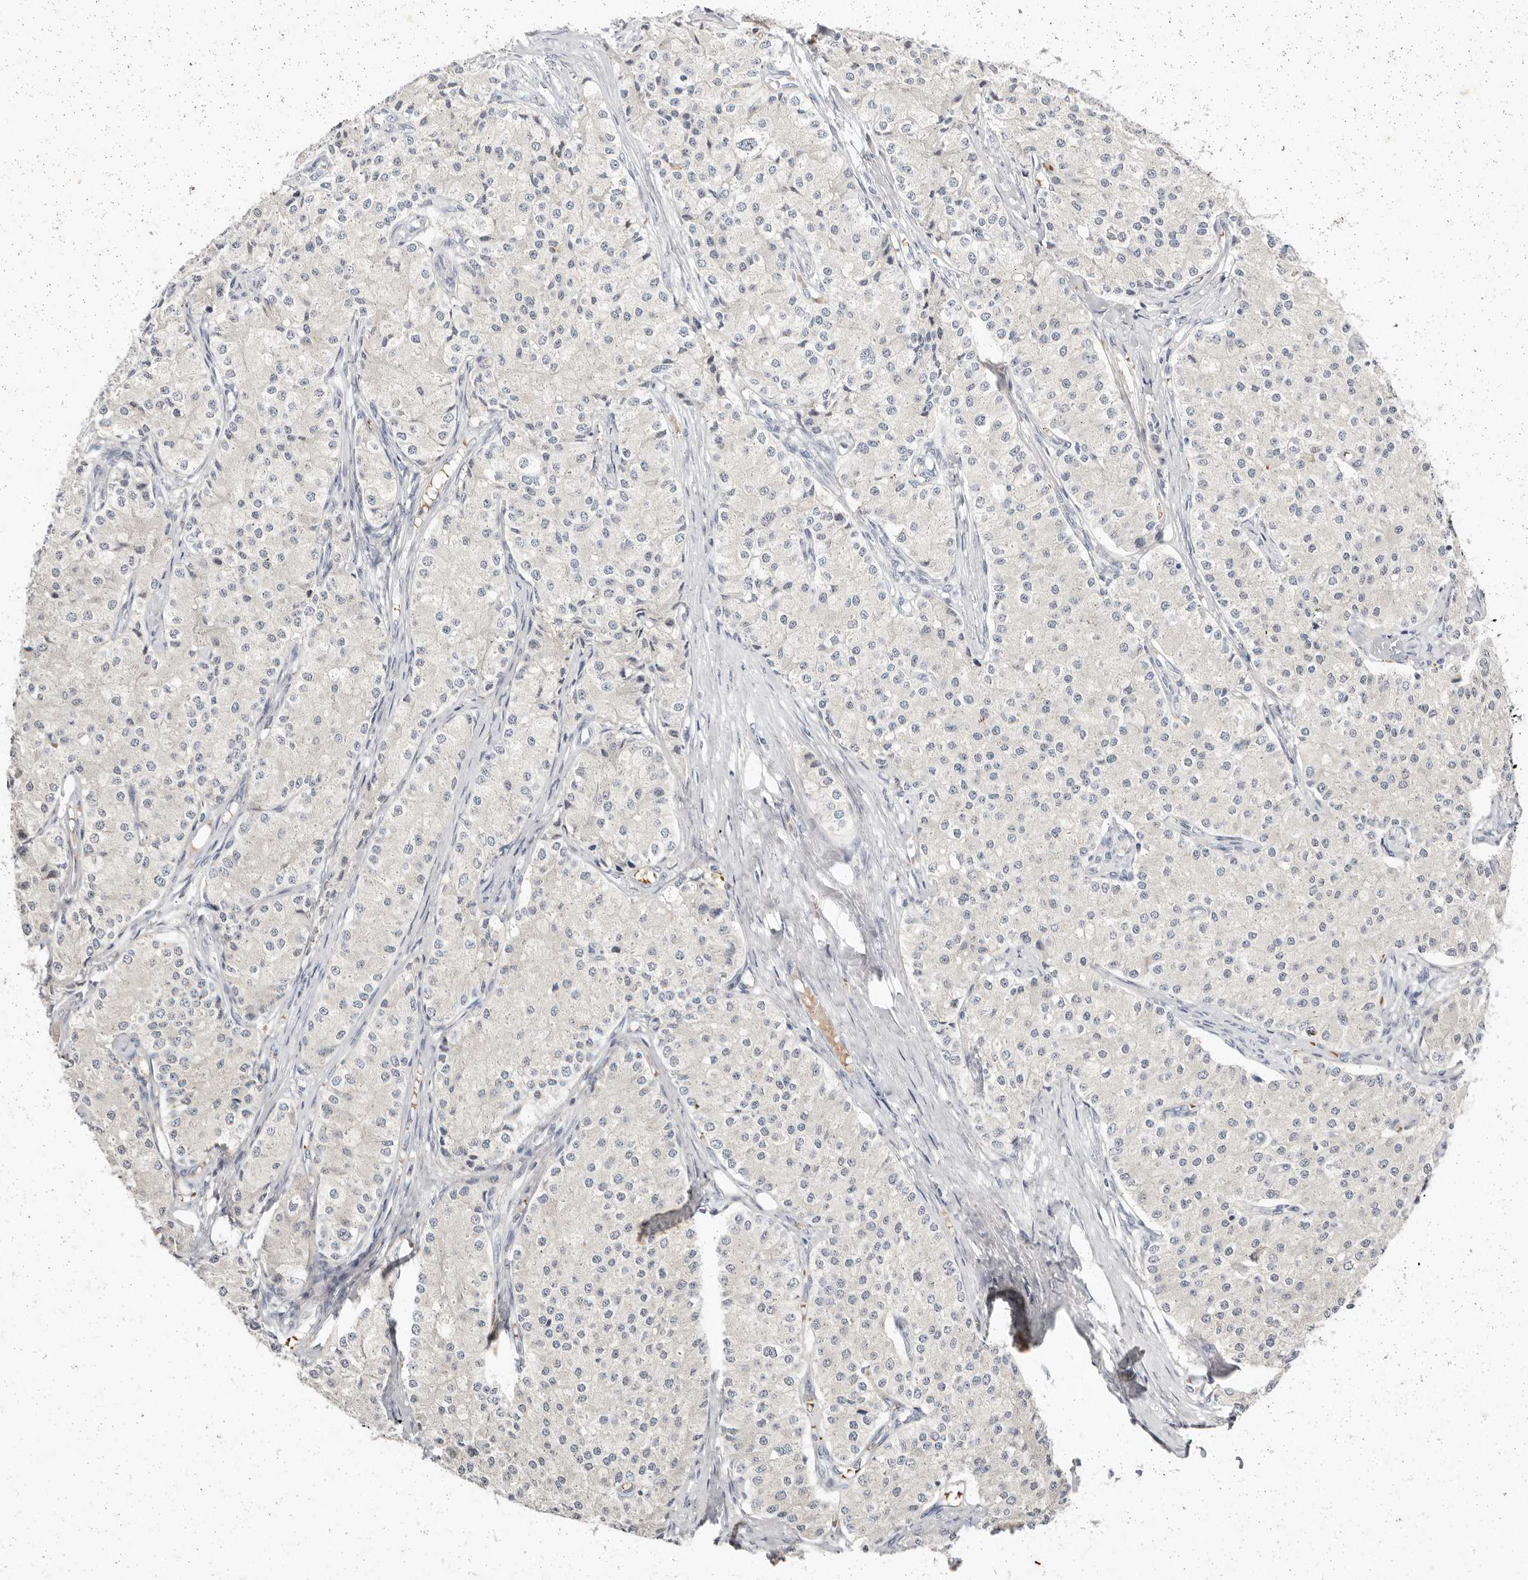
{"staining": {"intensity": "negative", "quantity": "none", "location": "none"}, "tissue": "carcinoid", "cell_type": "Tumor cells", "image_type": "cancer", "snomed": [{"axis": "morphology", "description": "Carcinoid, malignant, NOS"}, {"axis": "topography", "description": "Colon"}], "caption": "Immunohistochemical staining of carcinoid (malignant) displays no significant expression in tumor cells.", "gene": "TMEM63B", "patient": {"sex": "female", "age": 52}}